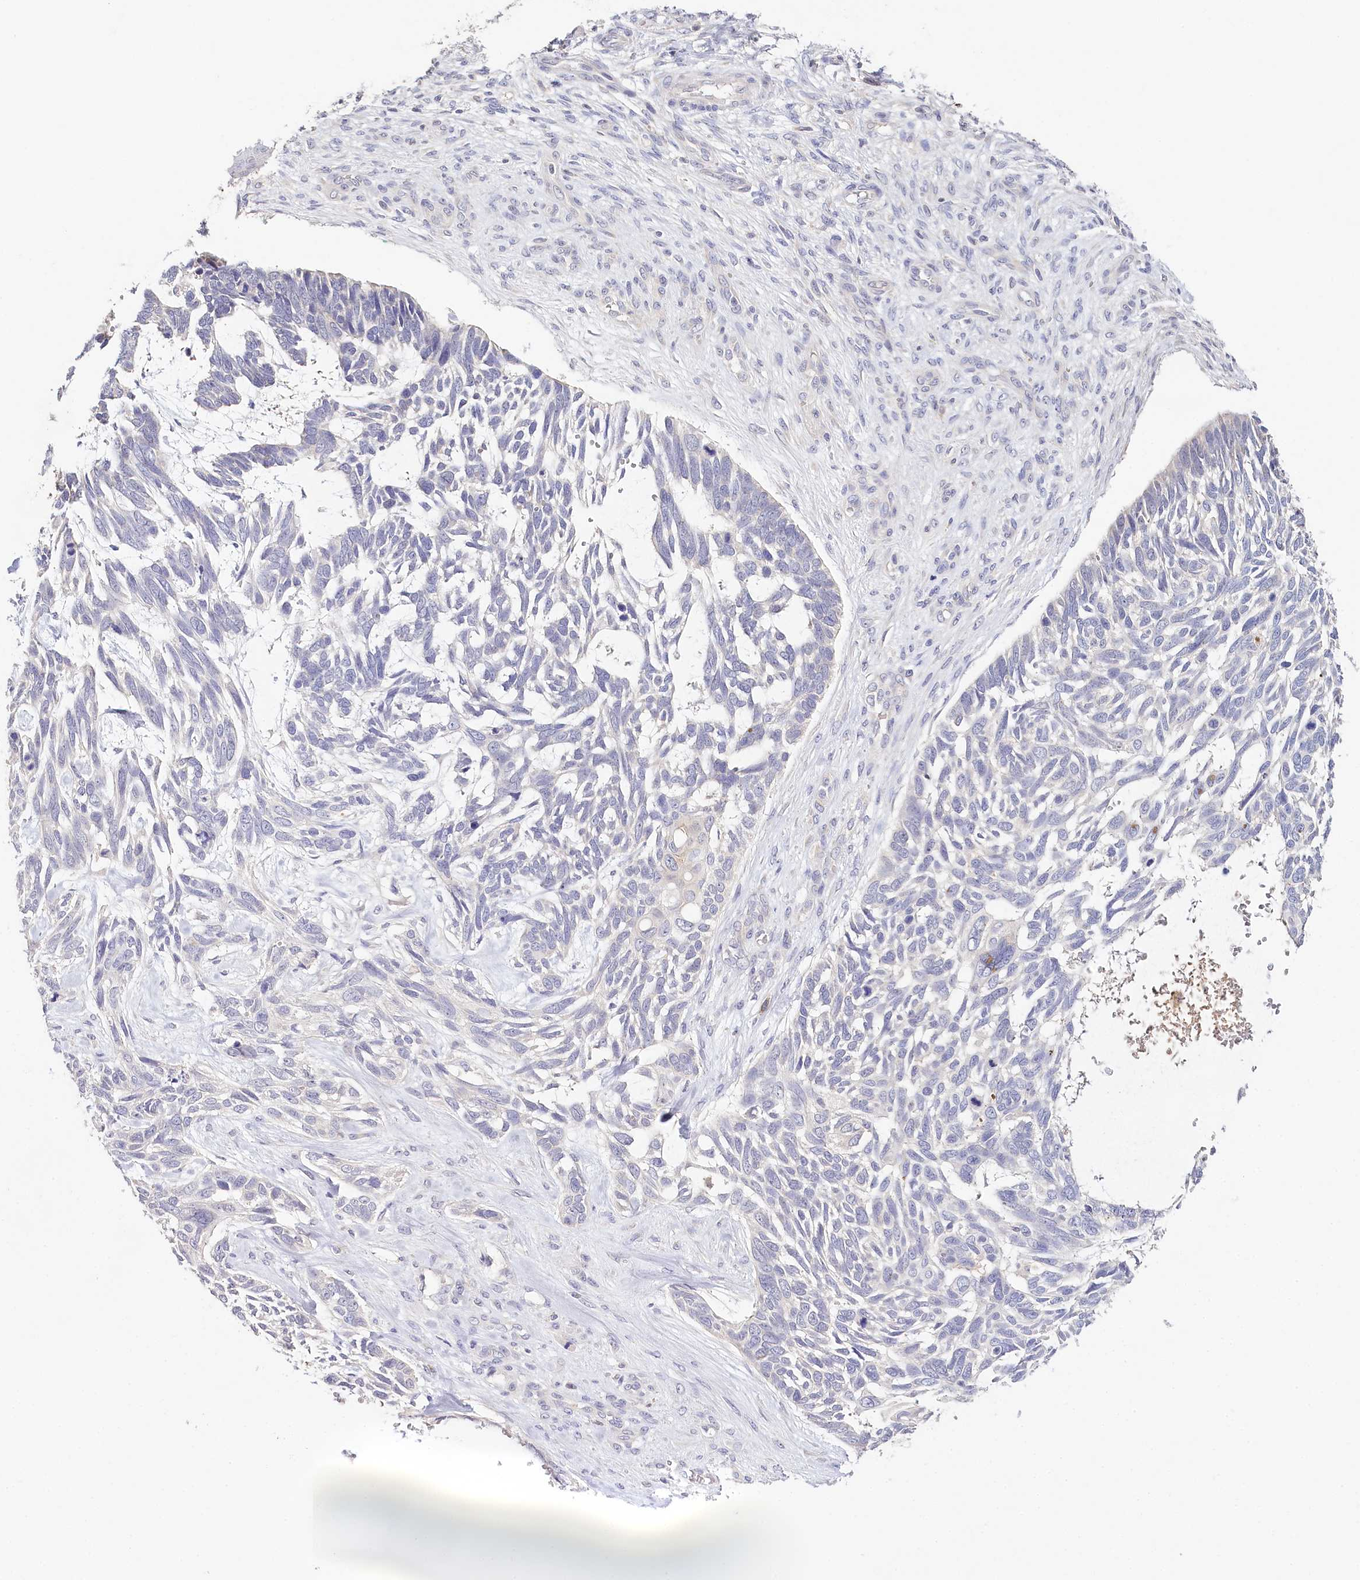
{"staining": {"intensity": "negative", "quantity": "none", "location": "none"}, "tissue": "skin cancer", "cell_type": "Tumor cells", "image_type": "cancer", "snomed": [{"axis": "morphology", "description": "Basal cell carcinoma"}, {"axis": "topography", "description": "Skin"}], "caption": "IHC photomicrograph of human skin basal cell carcinoma stained for a protein (brown), which displays no expression in tumor cells.", "gene": "DAPK1", "patient": {"sex": "male", "age": 88}}